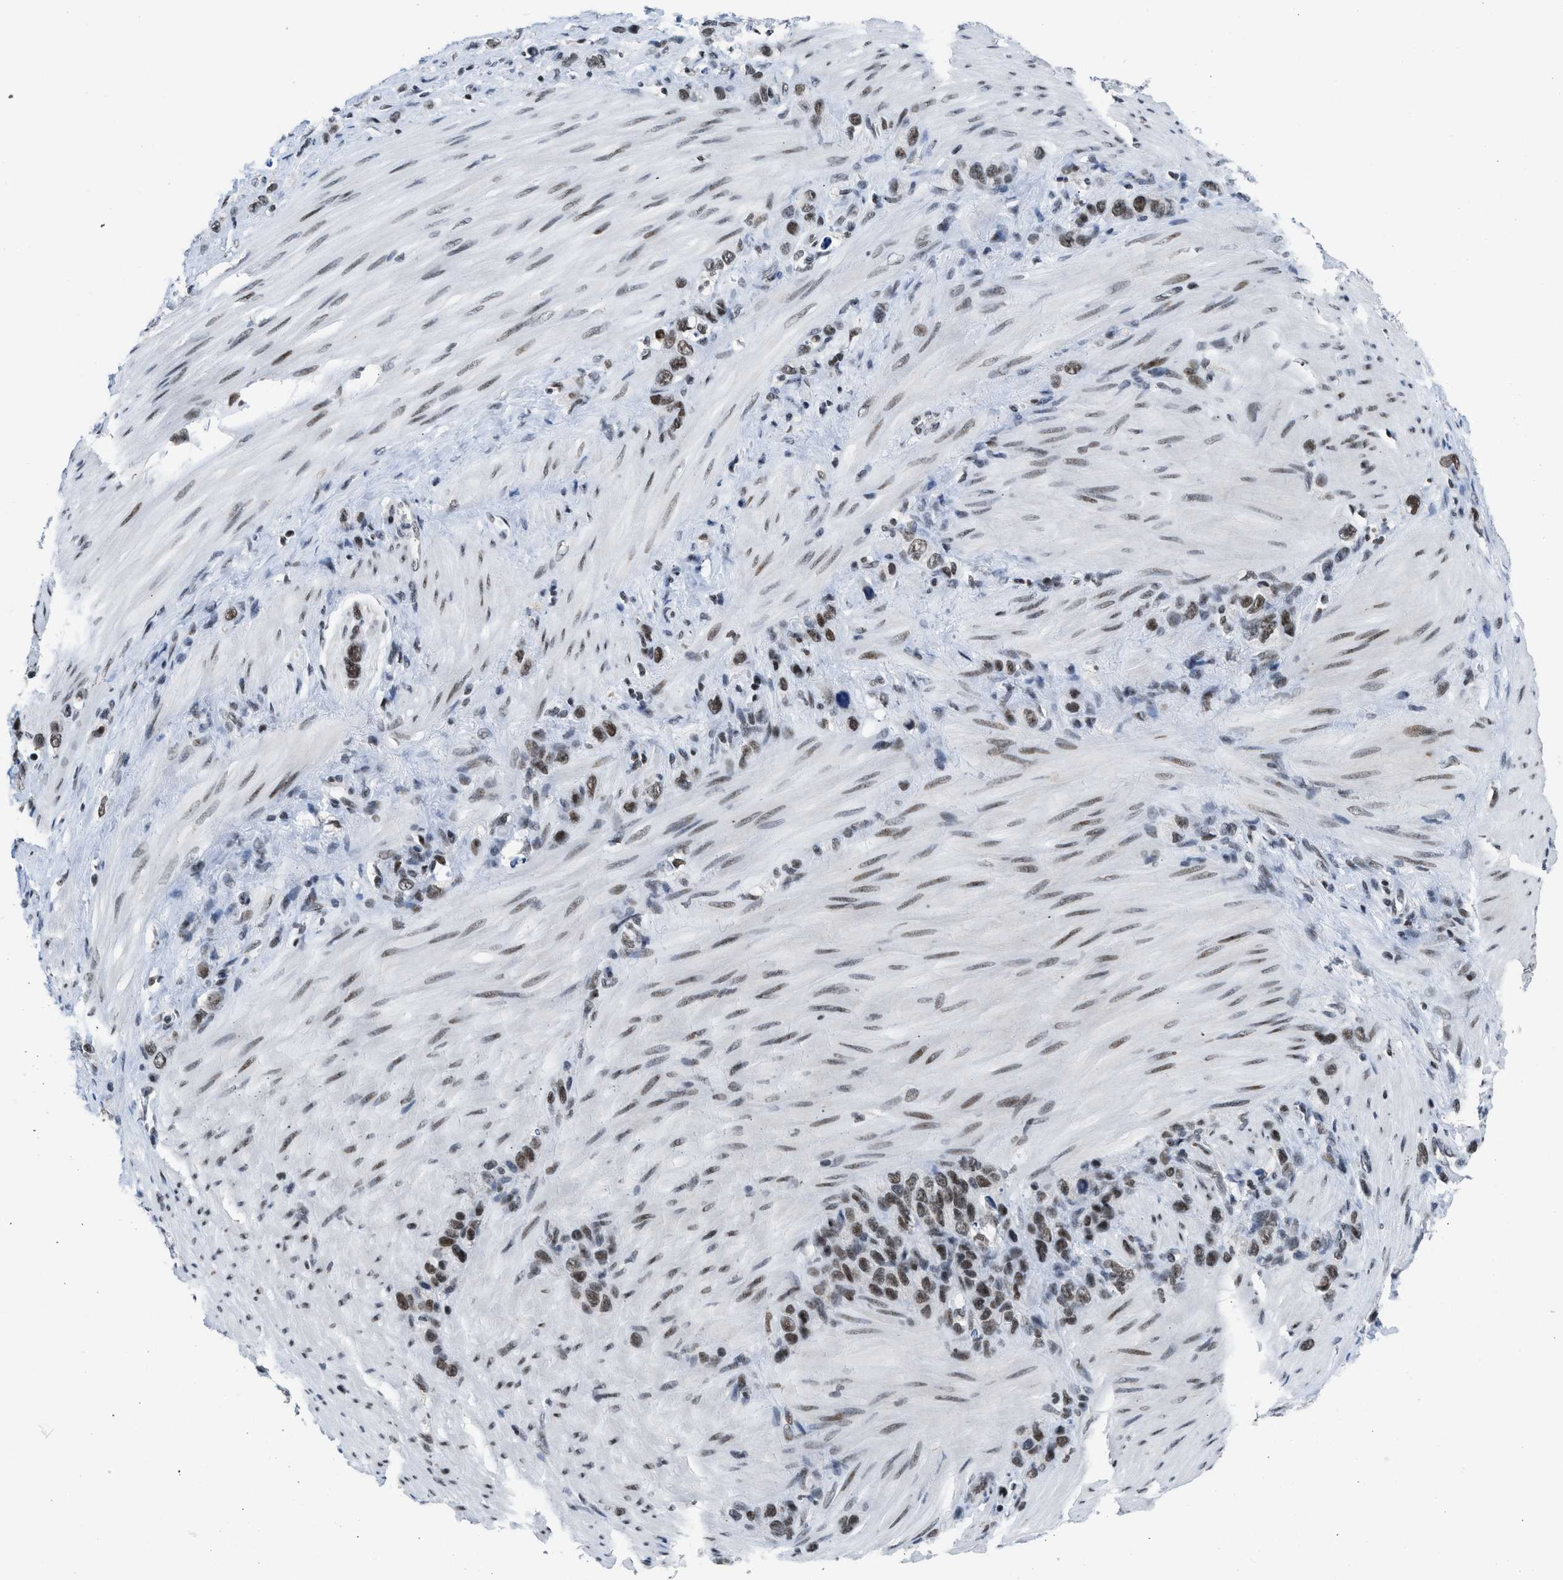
{"staining": {"intensity": "moderate", "quantity": ">75%", "location": "nuclear"}, "tissue": "stomach cancer", "cell_type": "Tumor cells", "image_type": "cancer", "snomed": [{"axis": "morphology", "description": "Adenocarcinoma, NOS"}, {"axis": "morphology", "description": "Adenocarcinoma, High grade"}, {"axis": "topography", "description": "Stomach, upper"}, {"axis": "topography", "description": "Stomach, lower"}], "caption": "Immunohistochemistry image of neoplastic tissue: adenocarcinoma (stomach) stained using immunohistochemistry (IHC) displays medium levels of moderate protein expression localized specifically in the nuclear of tumor cells, appearing as a nuclear brown color.", "gene": "TERF2IP", "patient": {"sex": "female", "age": 65}}